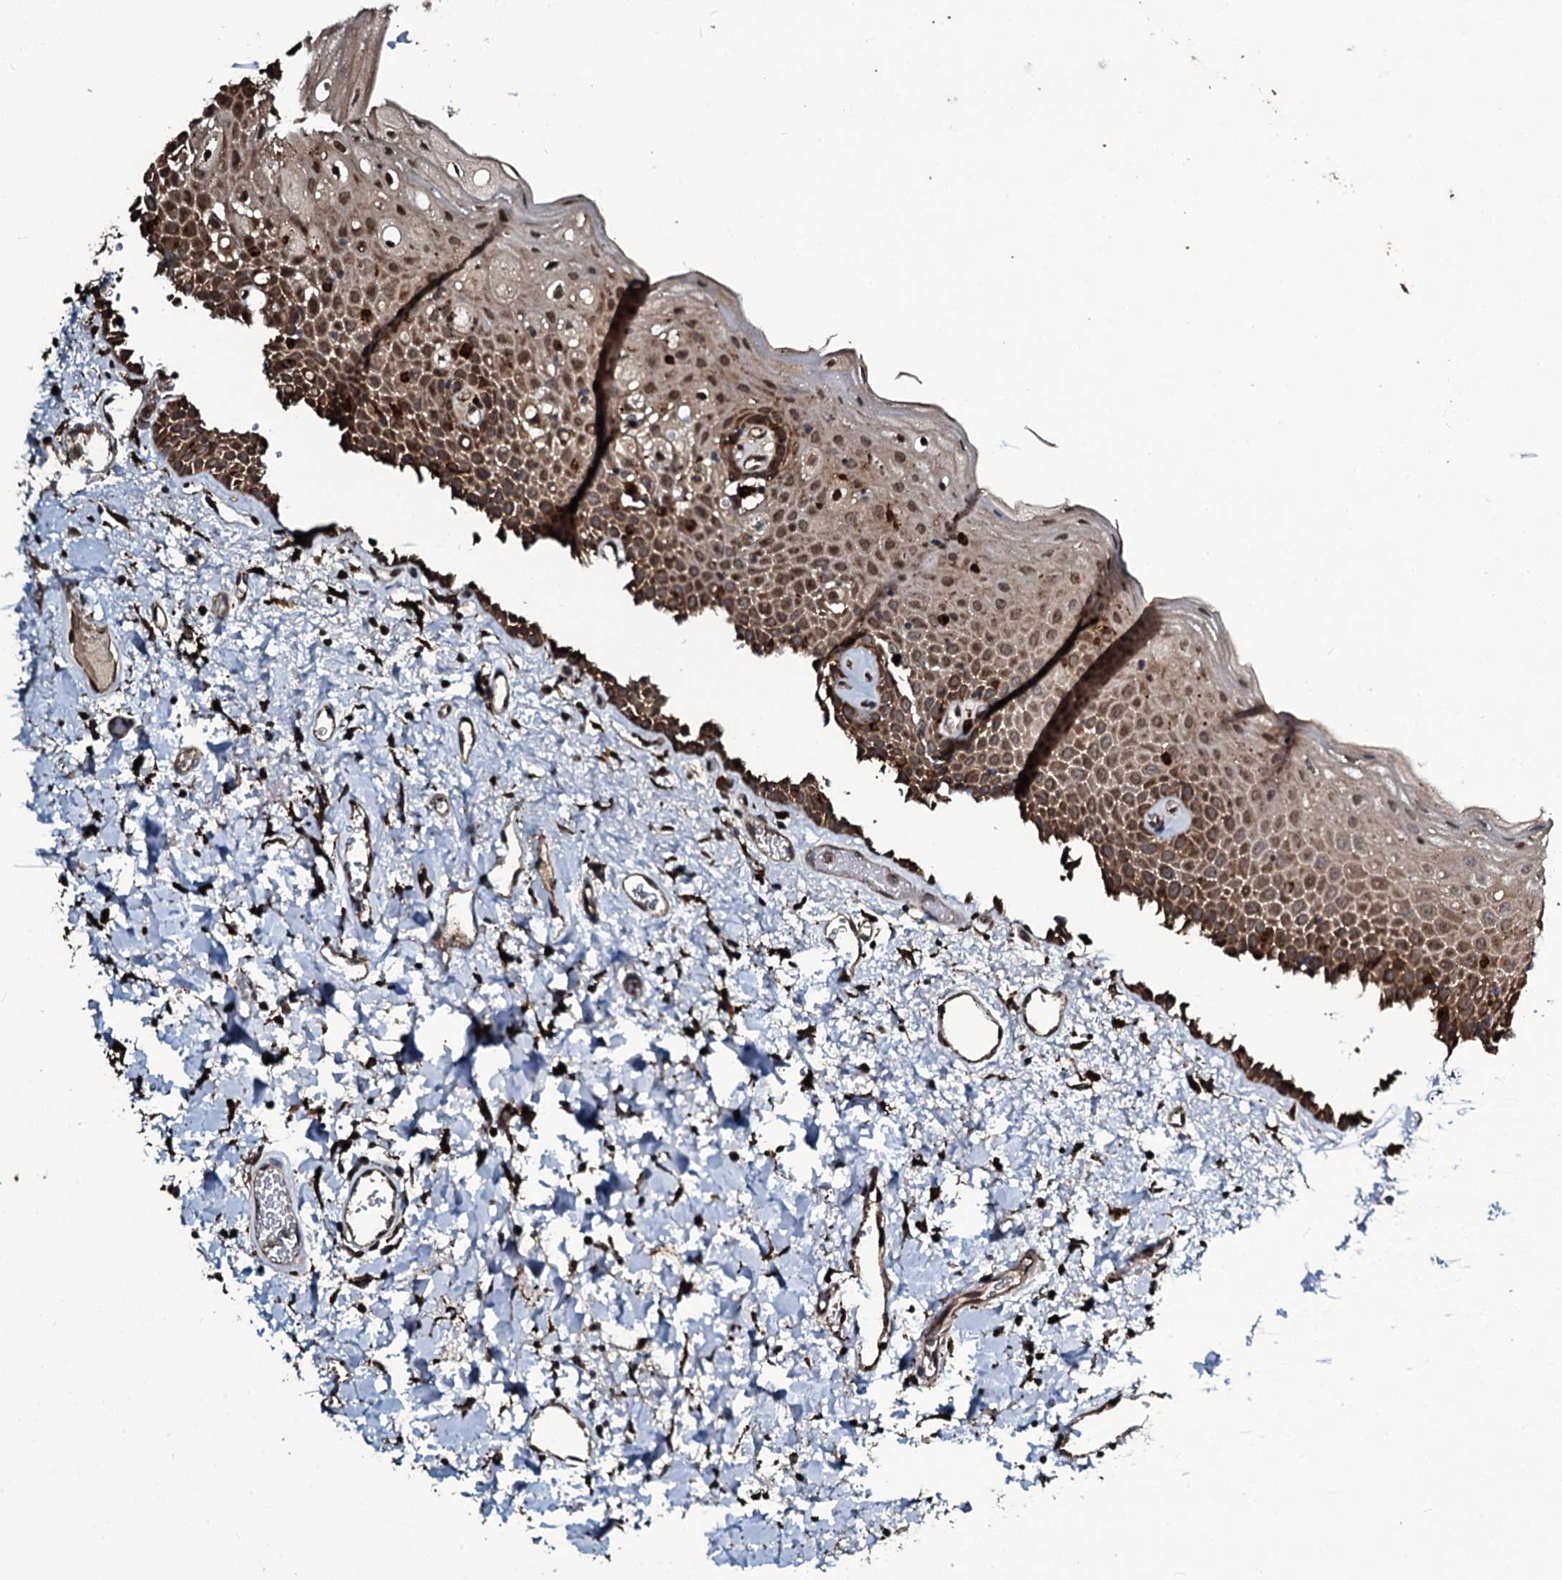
{"staining": {"intensity": "moderate", "quantity": "25%-75%", "location": "cytoplasmic/membranous"}, "tissue": "oral mucosa", "cell_type": "Squamous epithelial cells", "image_type": "normal", "snomed": [{"axis": "morphology", "description": "Normal tissue, NOS"}, {"axis": "topography", "description": "Oral tissue"}], "caption": "Oral mucosa stained for a protein (brown) exhibits moderate cytoplasmic/membranous positive staining in about 25%-75% of squamous epithelial cells.", "gene": "TPGS2", "patient": {"sex": "male", "age": 74}}